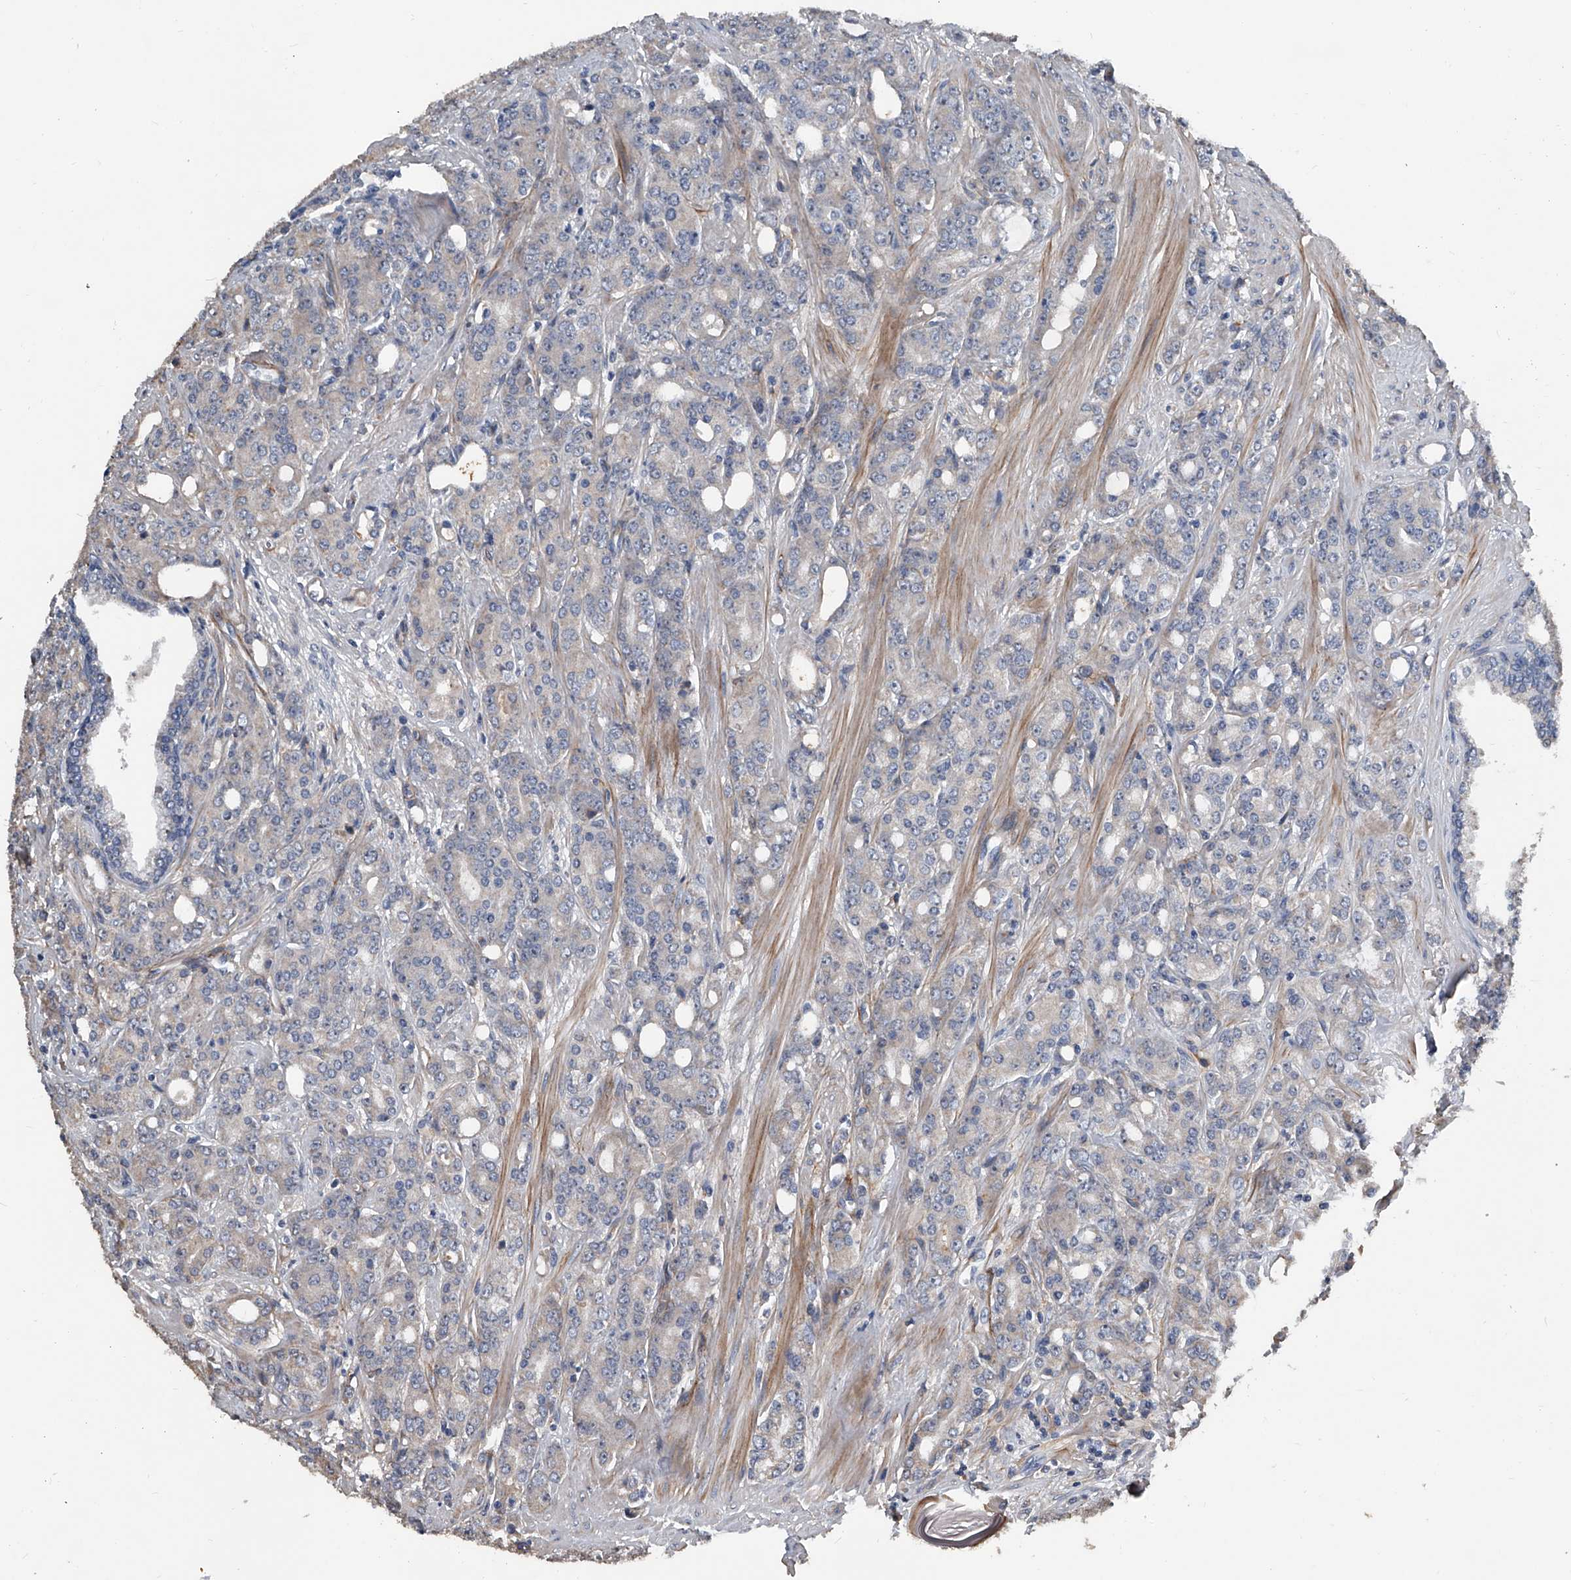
{"staining": {"intensity": "weak", "quantity": "<25%", "location": "cytoplasmic/membranous"}, "tissue": "prostate cancer", "cell_type": "Tumor cells", "image_type": "cancer", "snomed": [{"axis": "morphology", "description": "Adenocarcinoma, High grade"}, {"axis": "topography", "description": "Prostate"}], "caption": "An immunohistochemistry (IHC) photomicrograph of prostate cancer is shown. There is no staining in tumor cells of prostate cancer.", "gene": "PHACTR1", "patient": {"sex": "male", "age": 62}}